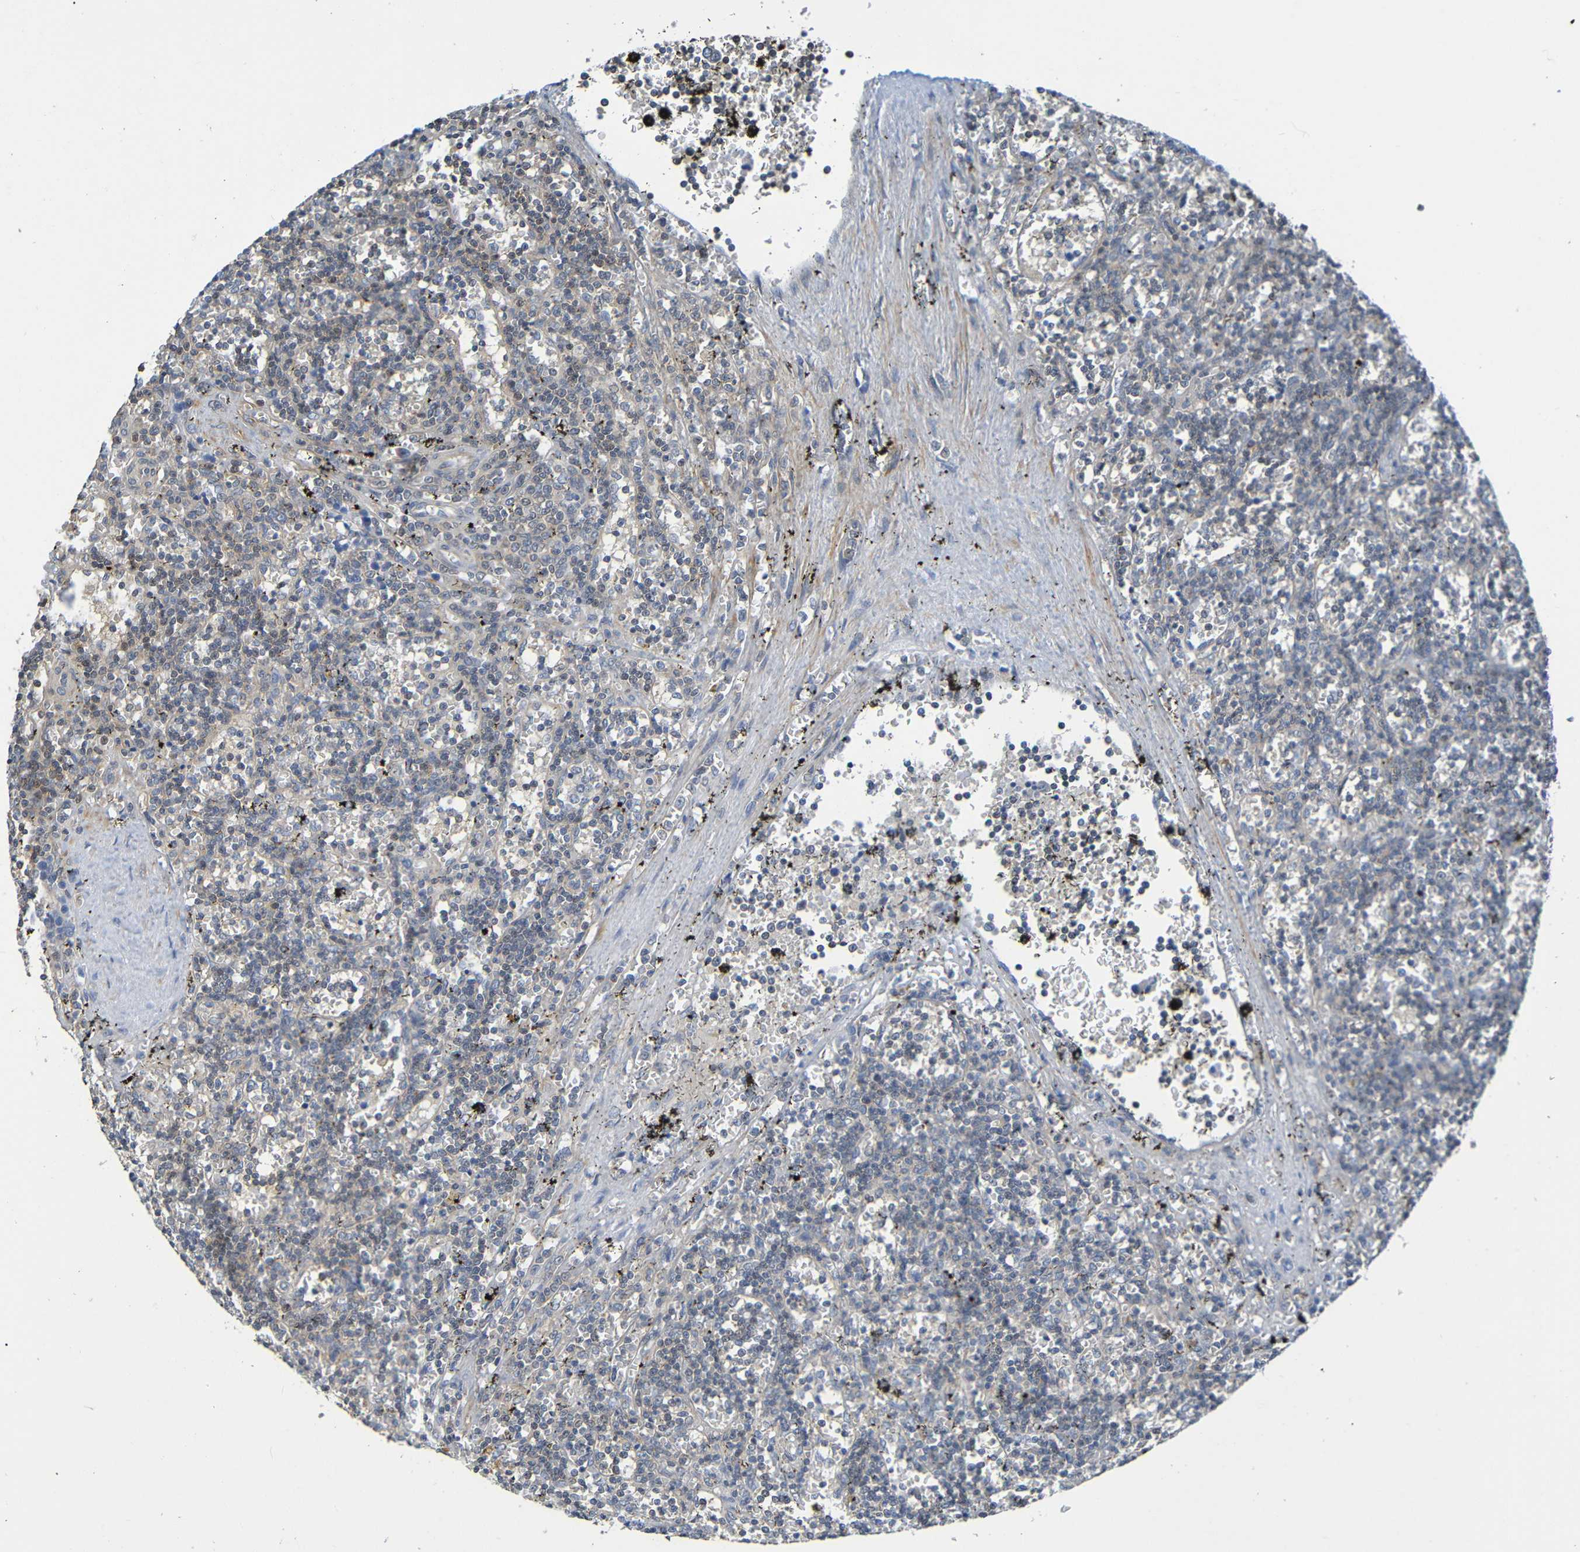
{"staining": {"intensity": "weak", "quantity": "<25%", "location": "cytoplasmic/membranous,nuclear"}, "tissue": "lymphoma", "cell_type": "Tumor cells", "image_type": "cancer", "snomed": [{"axis": "morphology", "description": "Malignant lymphoma, non-Hodgkin's type, Low grade"}, {"axis": "topography", "description": "Spleen"}], "caption": "This is a image of immunohistochemistry (IHC) staining of malignant lymphoma, non-Hodgkin's type (low-grade), which shows no positivity in tumor cells. (Brightfield microscopy of DAB (3,3'-diaminobenzidine) IHC at high magnification).", "gene": "CYP4F2", "patient": {"sex": "male", "age": 60}}